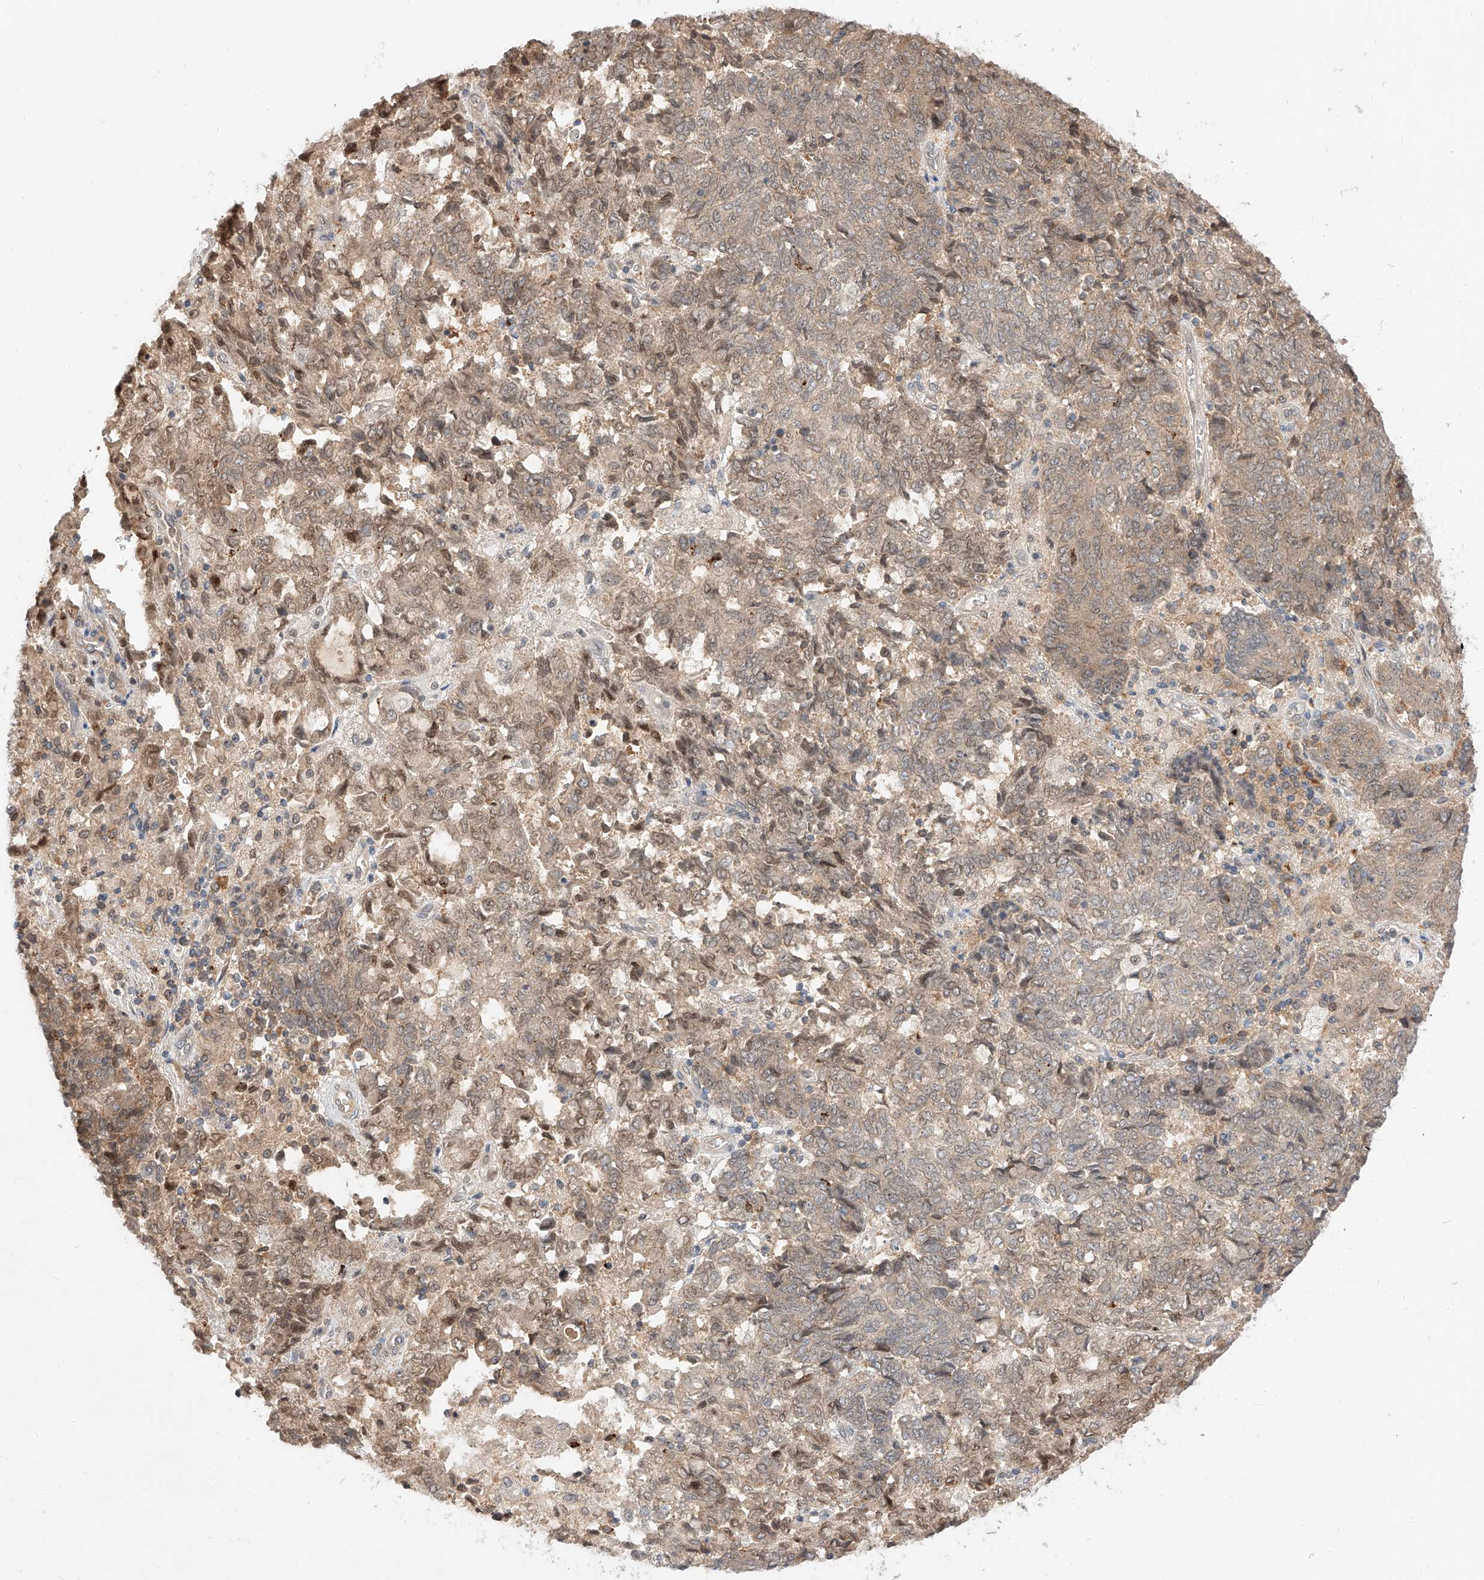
{"staining": {"intensity": "weak", "quantity": ">75%", "location": "cytoplasmic/membranous,nuclear"}, "tissue": "endometrial cancer", "cell_type": "Tumor cells", "image_type": "cancer", "snomed": [{"axis": "morphology", "description": "Adenocarcinoma, NOS"}, {"axis": "topography", "description": "Endometrium"}], "caption": "Protein expression analysis of endometrial cancer shows weak cytoplasmic/membranous and nuclear positivity in about >75% of tumor cells.", "gene": "DIRAS3", "patient": {"sex": "female", "age": 80}}